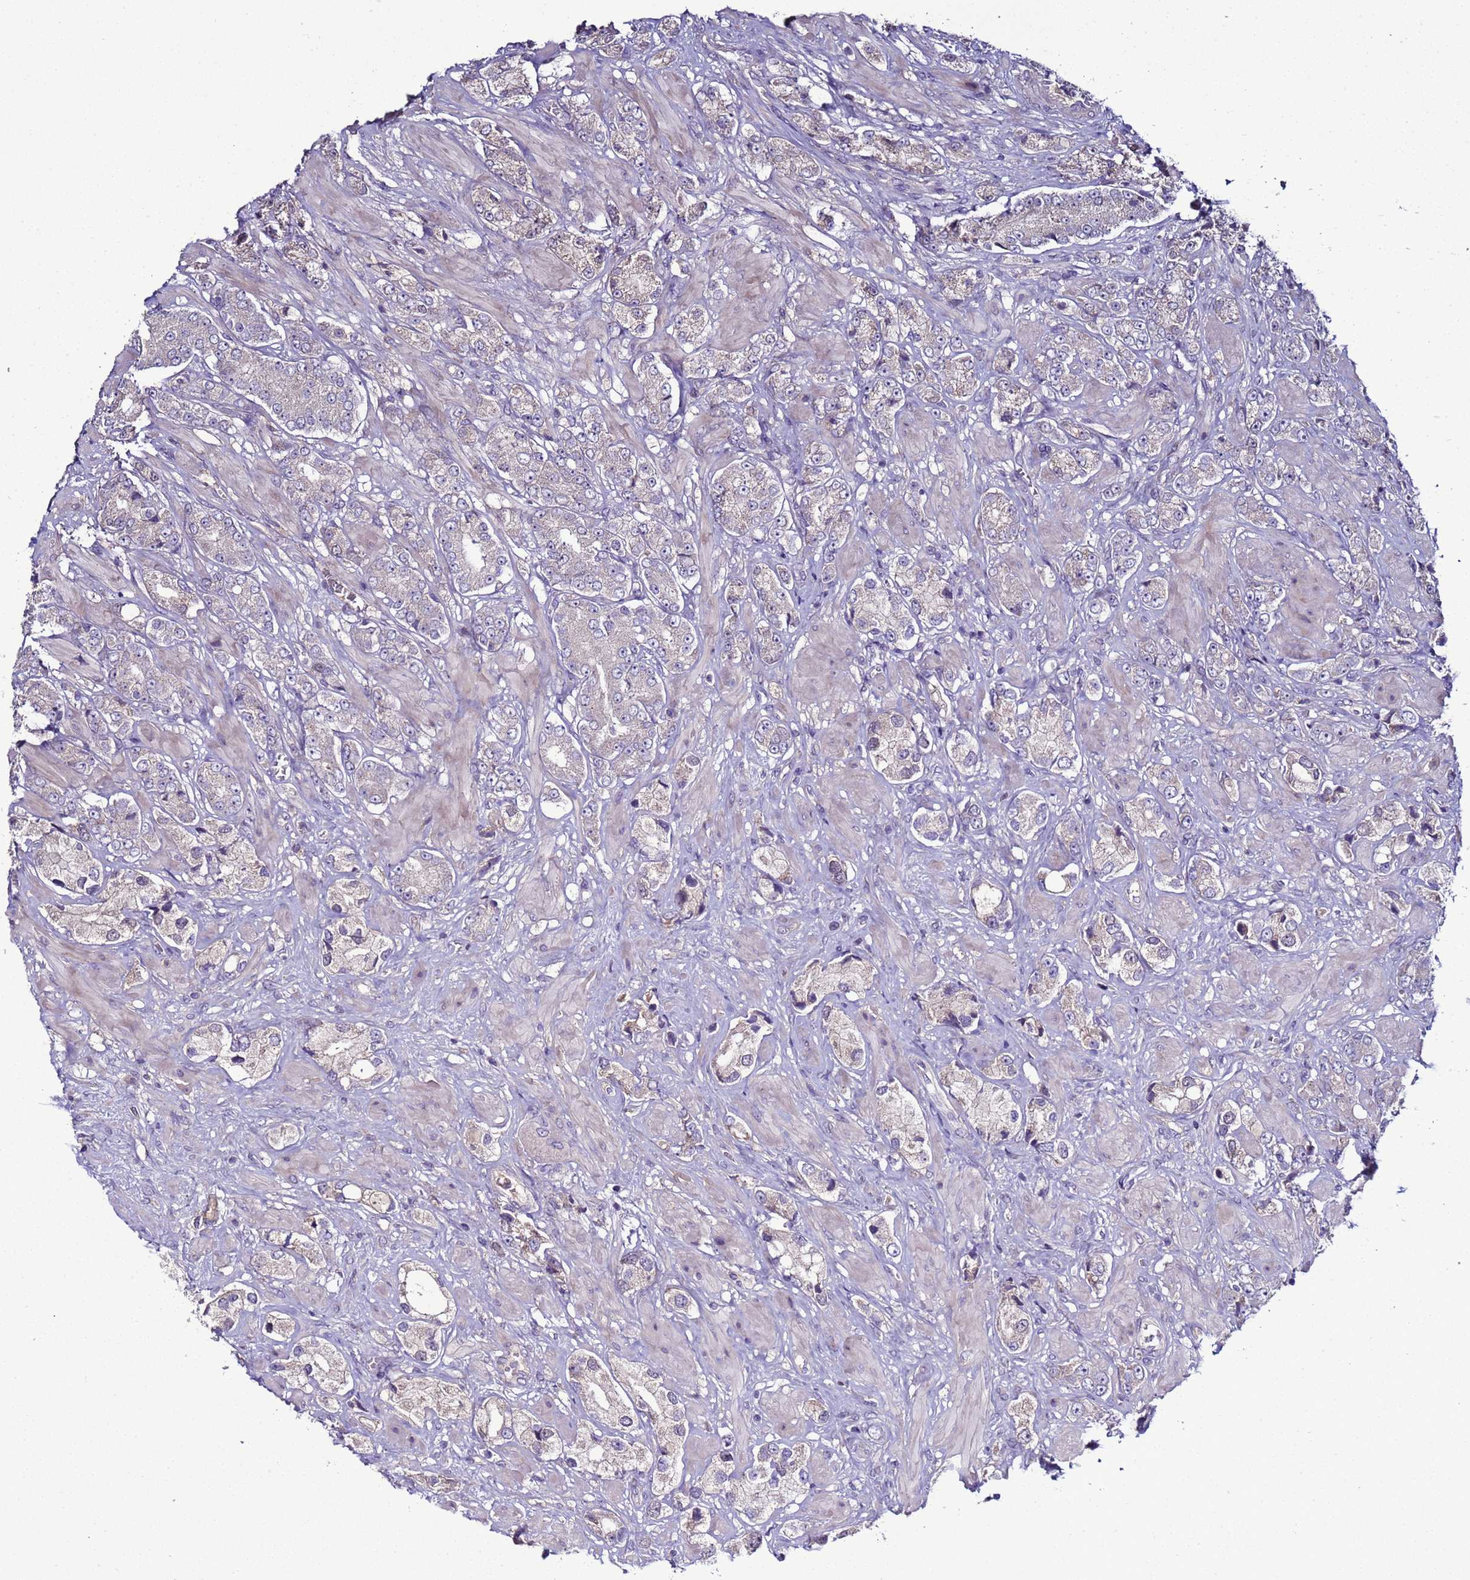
{"staining": {"intensity": "negative", "quantity": "none", "location": "none"}, "tissue": "prostate cancer", "cell_type": "Tumor cells", "image_type": "cancer", "snomed": [{"axis": "morphology", "description": "Adenocarcinoma, High grade"}, {"axis": "topography", "description": "Prostate and seminal vesicle, NOS"}], "caption": "Tumor cells are negative for brown protein staining in adenocarcinoma (high-grade) (prostate).", "gene": "RABL2B", "patient": {"sex": "male", "age": 64}}